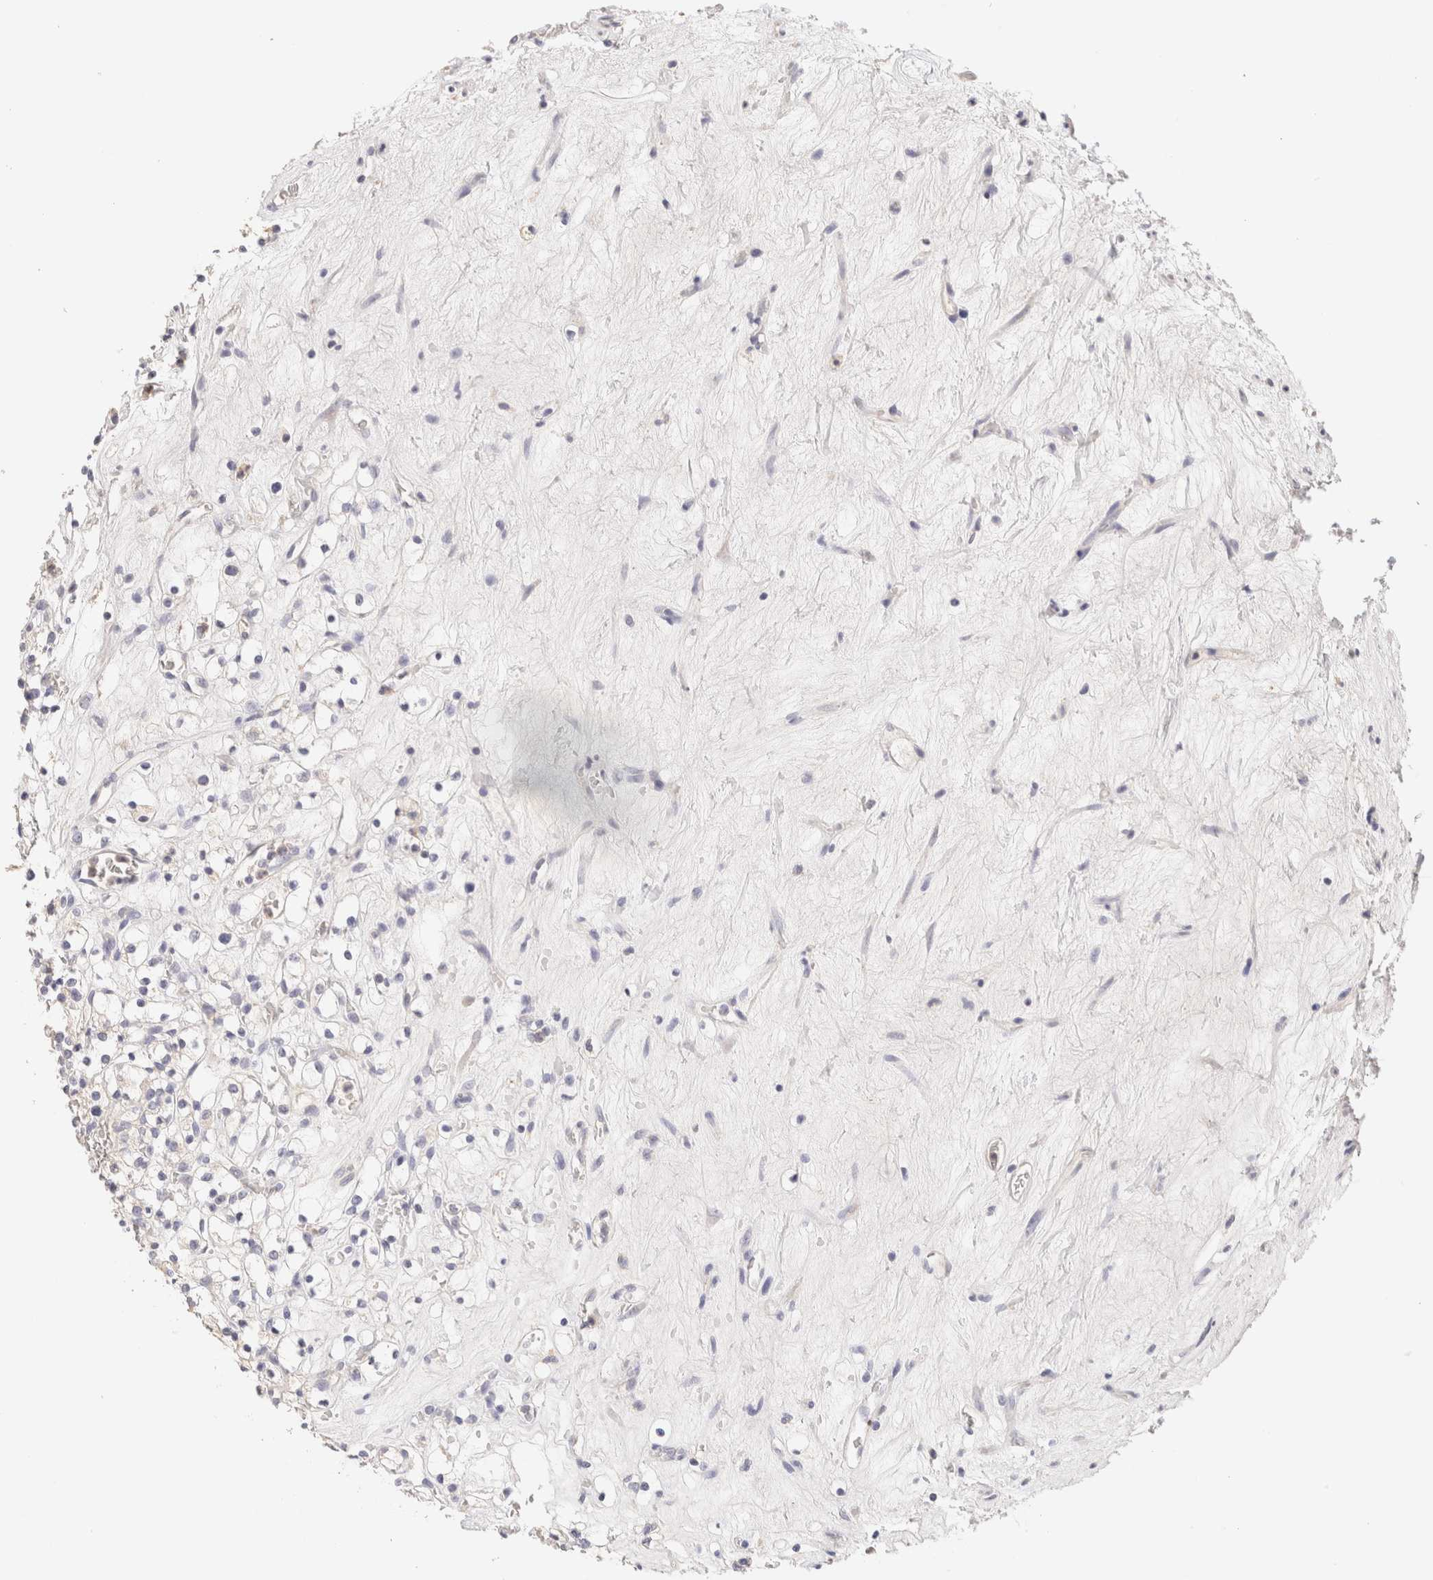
{"staining": {"intensity": "weak", "quantity": "<25%", "location": "cytoplasmic/membranous"}, "tissue": "renal cancer", "cell_type": "Tumor cells", "image_type": "cancer", "snomed": [{"axis": "morphology", "description": "Normal tissue, NOS"}, {"axis": "morphology", "description": "Adenocarcinoma, NOS"}, {"axis": "topography", "description": "Kidney"}], "caption": "The image displays no staining of tumor cells in renal cancer.", "gene": "SCGB2A2", "patient": {"sex": "female", "age": 72}}